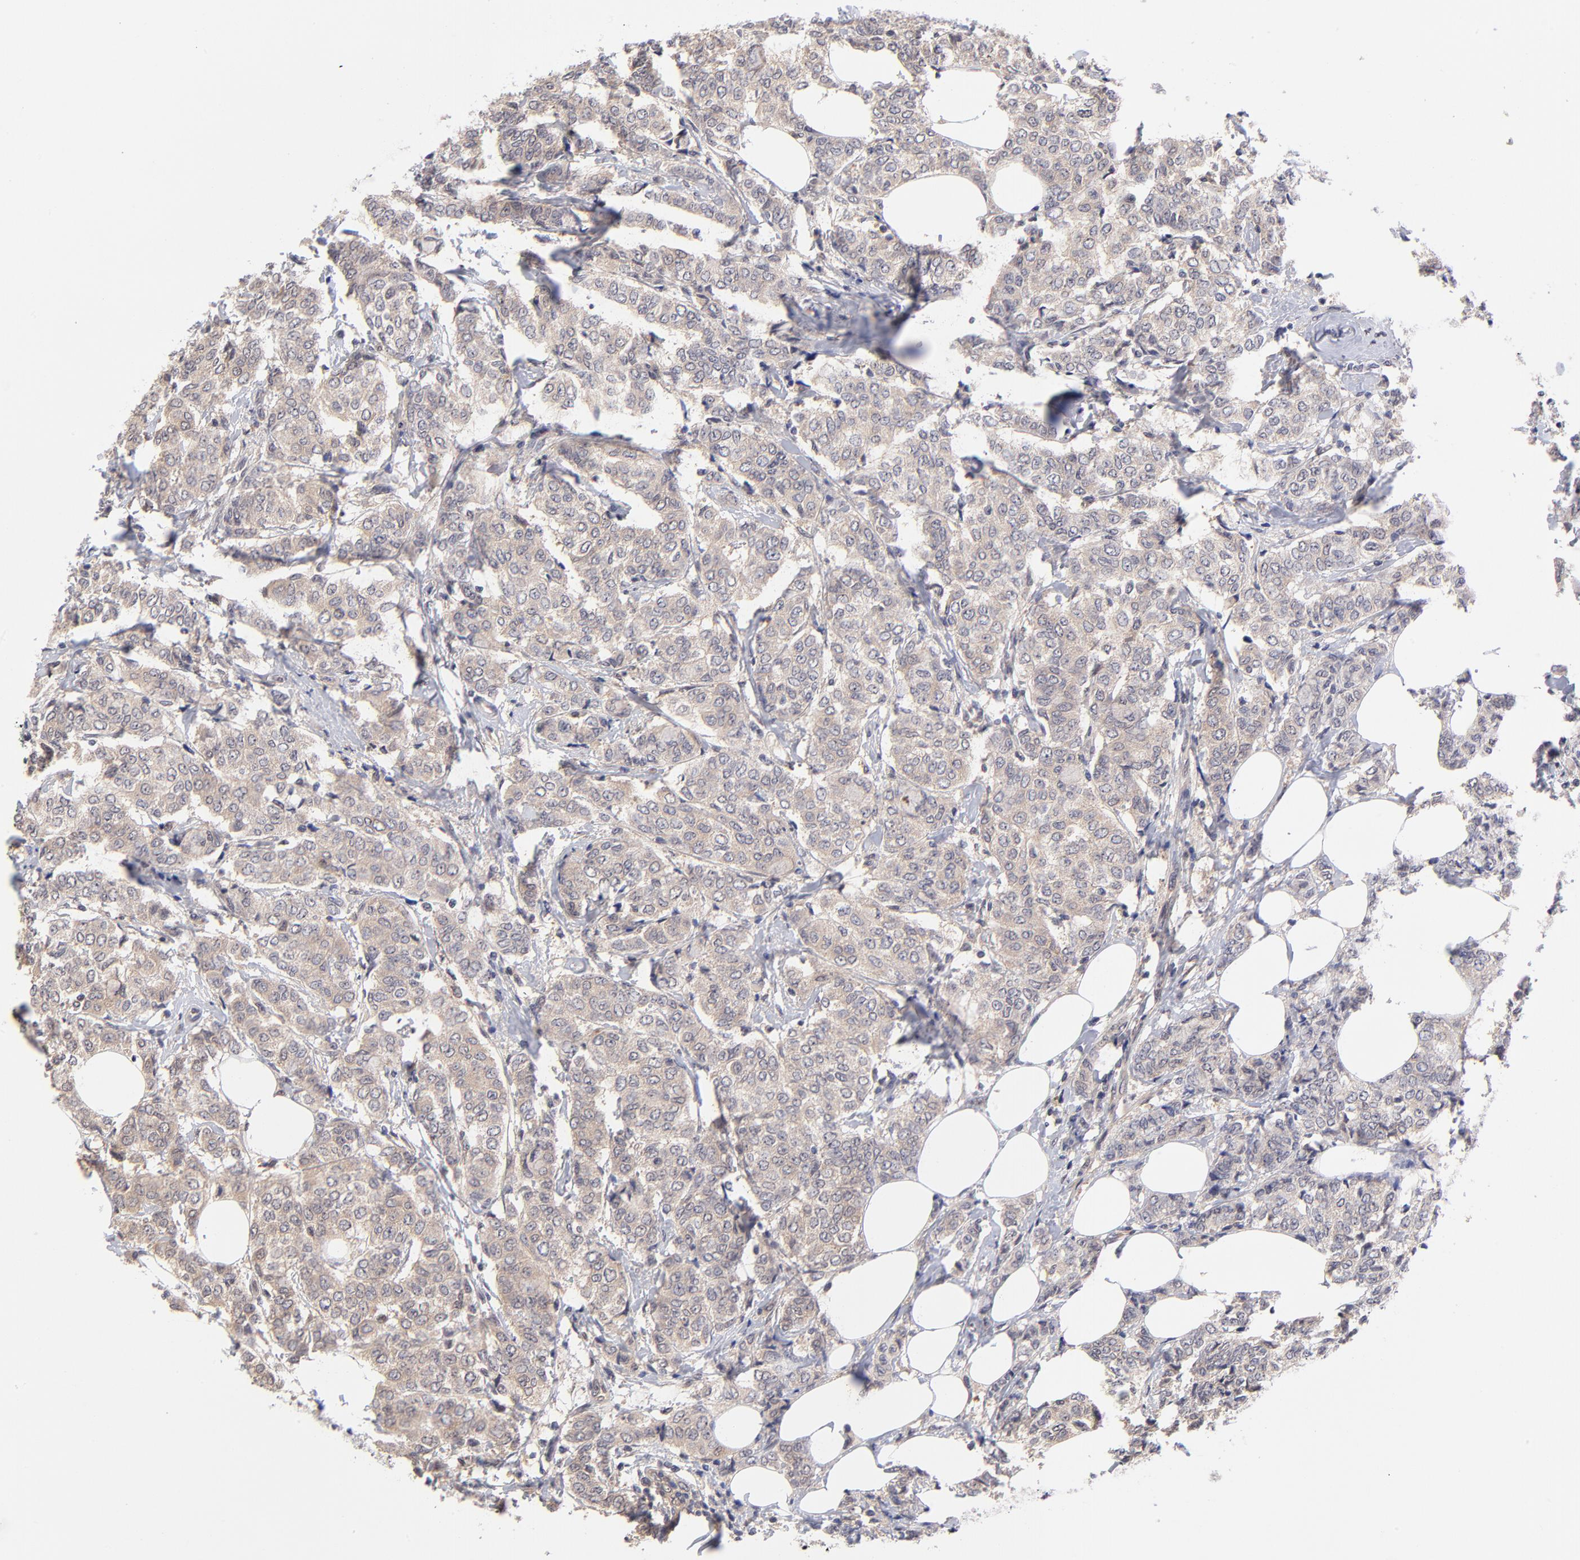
{"staining": {"intensity": "moderate", "quantity": ">75%", "location": "cytoplasmic/membranous"}, "tissue": "breast cancer", "cell_type": "Tumor cells", "image_type": "cancer", "snomed": [{"axis": "morphology", "description": "Lobular carcinoma"}, {"axis": "topography", "description": "Breast"}], "caption": "Protein positivity by IHC shows moderate cytoplasmic/membranous positivity in approximately >75% of tumor cells in breast cancer. (Stains: DAB in brown, nuclei in blue, Microscopy: brightfield microscopy at high magnification).", "gene": "UBE2E3", "patient": {"sex": "female", "age": 60}}